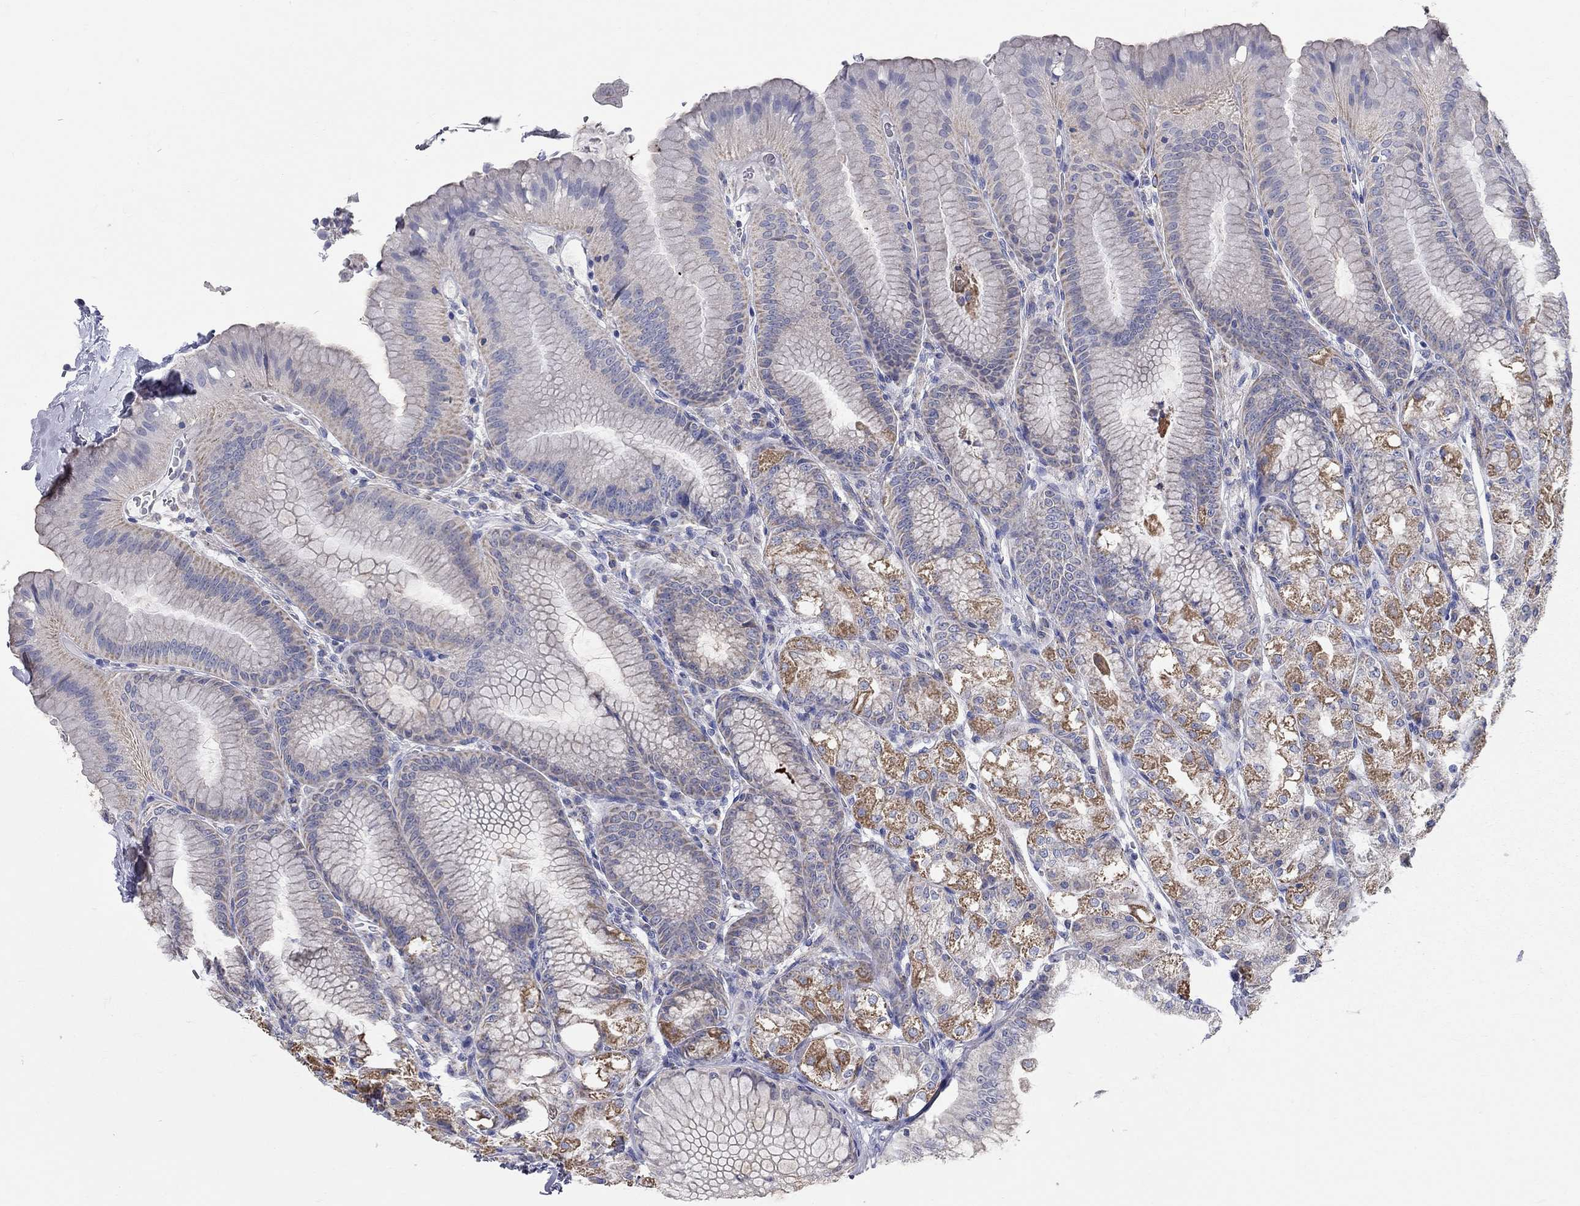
{"staining": {"intensity": "strong", "quantity": "25%-75%", "location": "cytoplasmic/membranous"}, "tissue": "stomach", "cell_type": "Glandular cells", "image_type": "normal", "snomed": [{"axis": "morphology", "description": "Normal tissue, NOS"}, {"axis": "topography", "description": "Stomach"}], "caption": "Approximately 25%-75% of glandular cells in benign human stomach reveal strong cytoplasmic/membranous protein expression as visualized by brown immunohistochemical staining.", "gene": "CFAP161", "patient": {"sex": "male", "age": 71}}